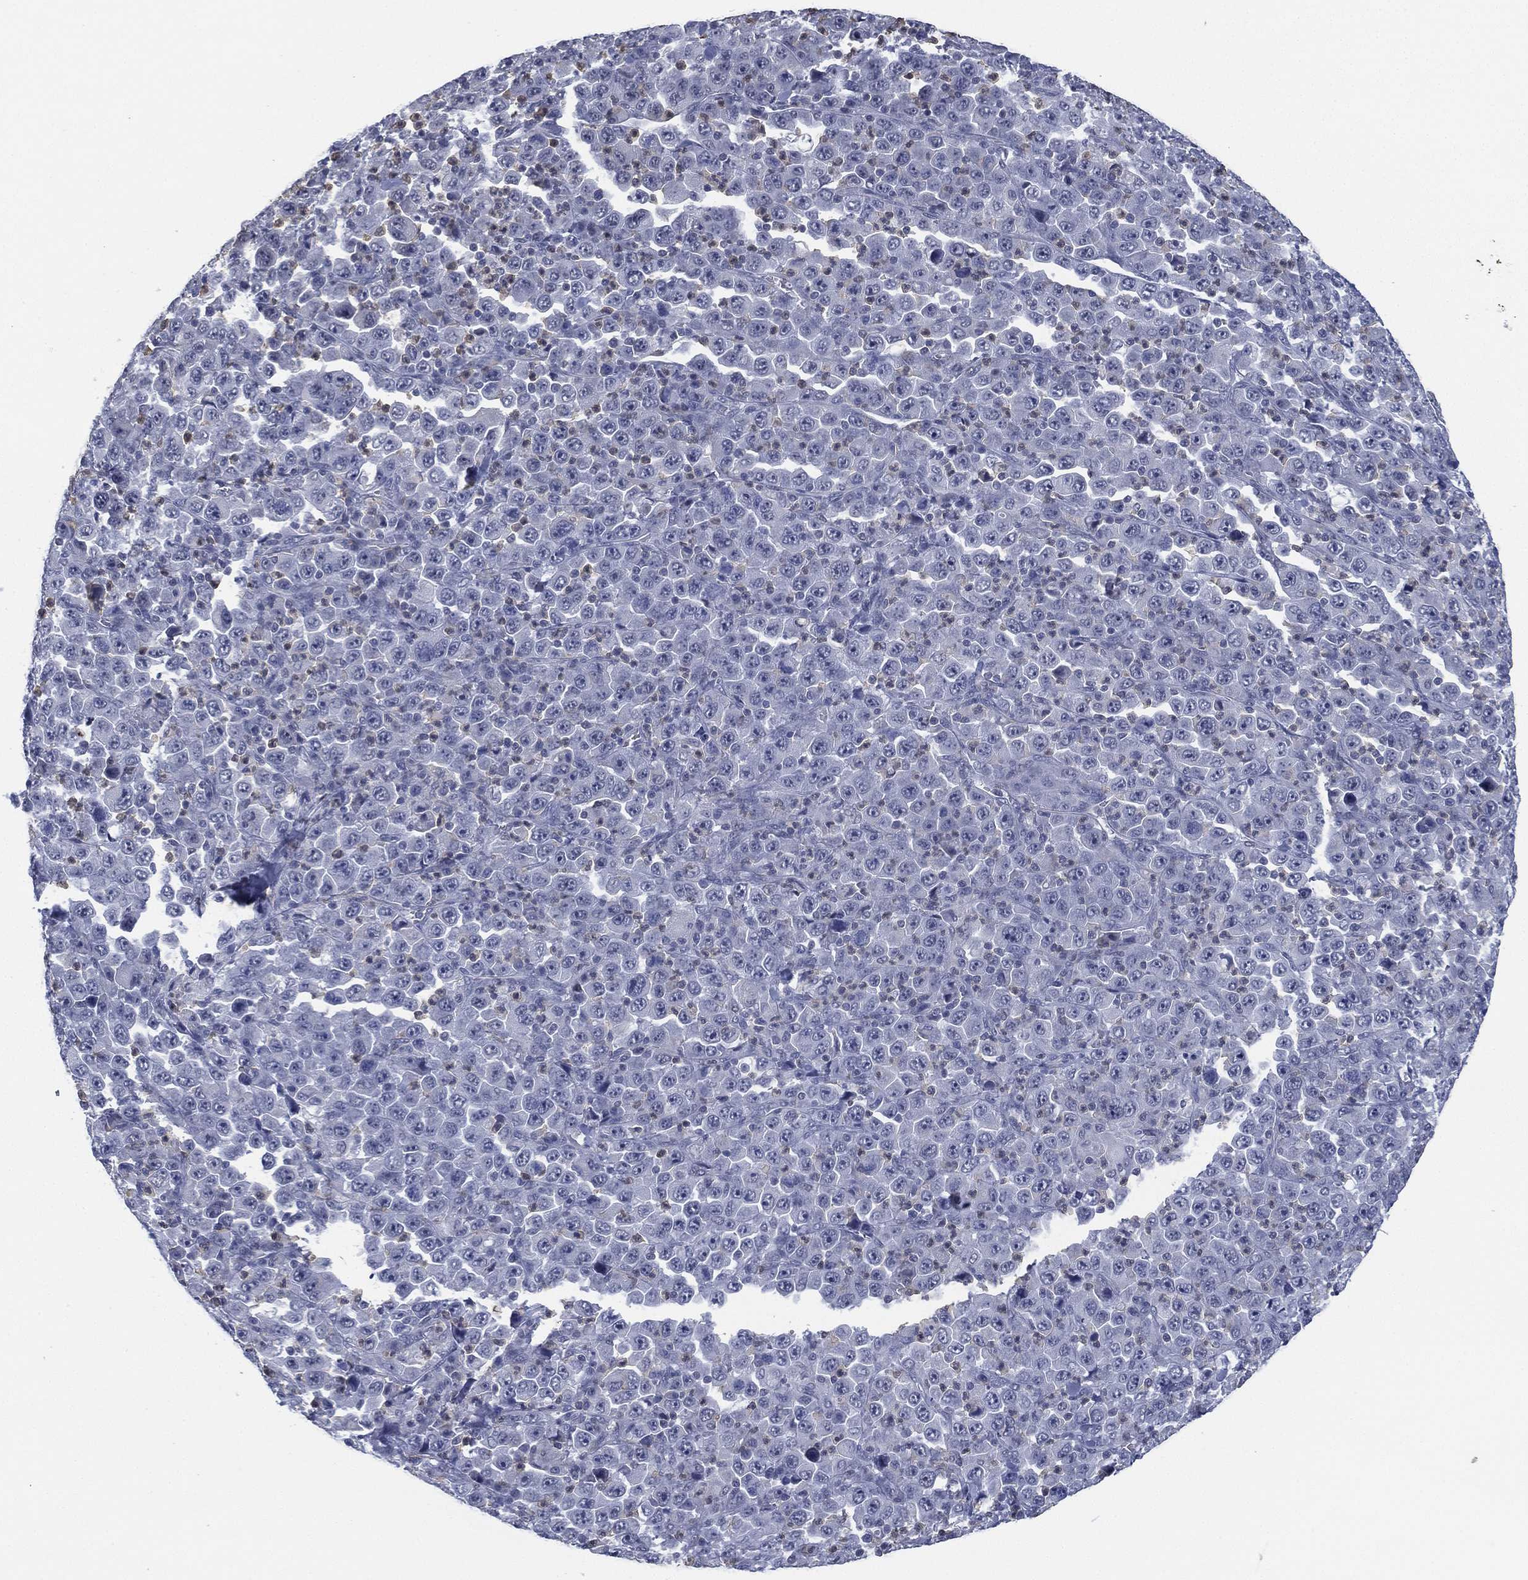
{"staining": {"intensity": "negative", "quantity": "none", "location": "none"}, "tissue": "stomach cancer", "cell_type": "Tumor cells", "image_type": "cancer", "snomed": [{"axis": "morphology", "description": "Normal tissue, NOS"}, {"axis": "morphology", "description": "Adenocarcinoma, NOS"}, {"axis": "topography", "description": "Stomach, upper"}, {"axis": "topography", "description": "Stomach"}], "caption": "Image shows no significant protein staining in tumor cells of stomach cancer (adenocarcinoma). (Brightfield microscopy of DAB (3,3'-diaminobenzidine) immunohistochemistry (IHC) at high magnification).", "gene": "ZNF711", "patient": {"sex": "male", "age": 59}}